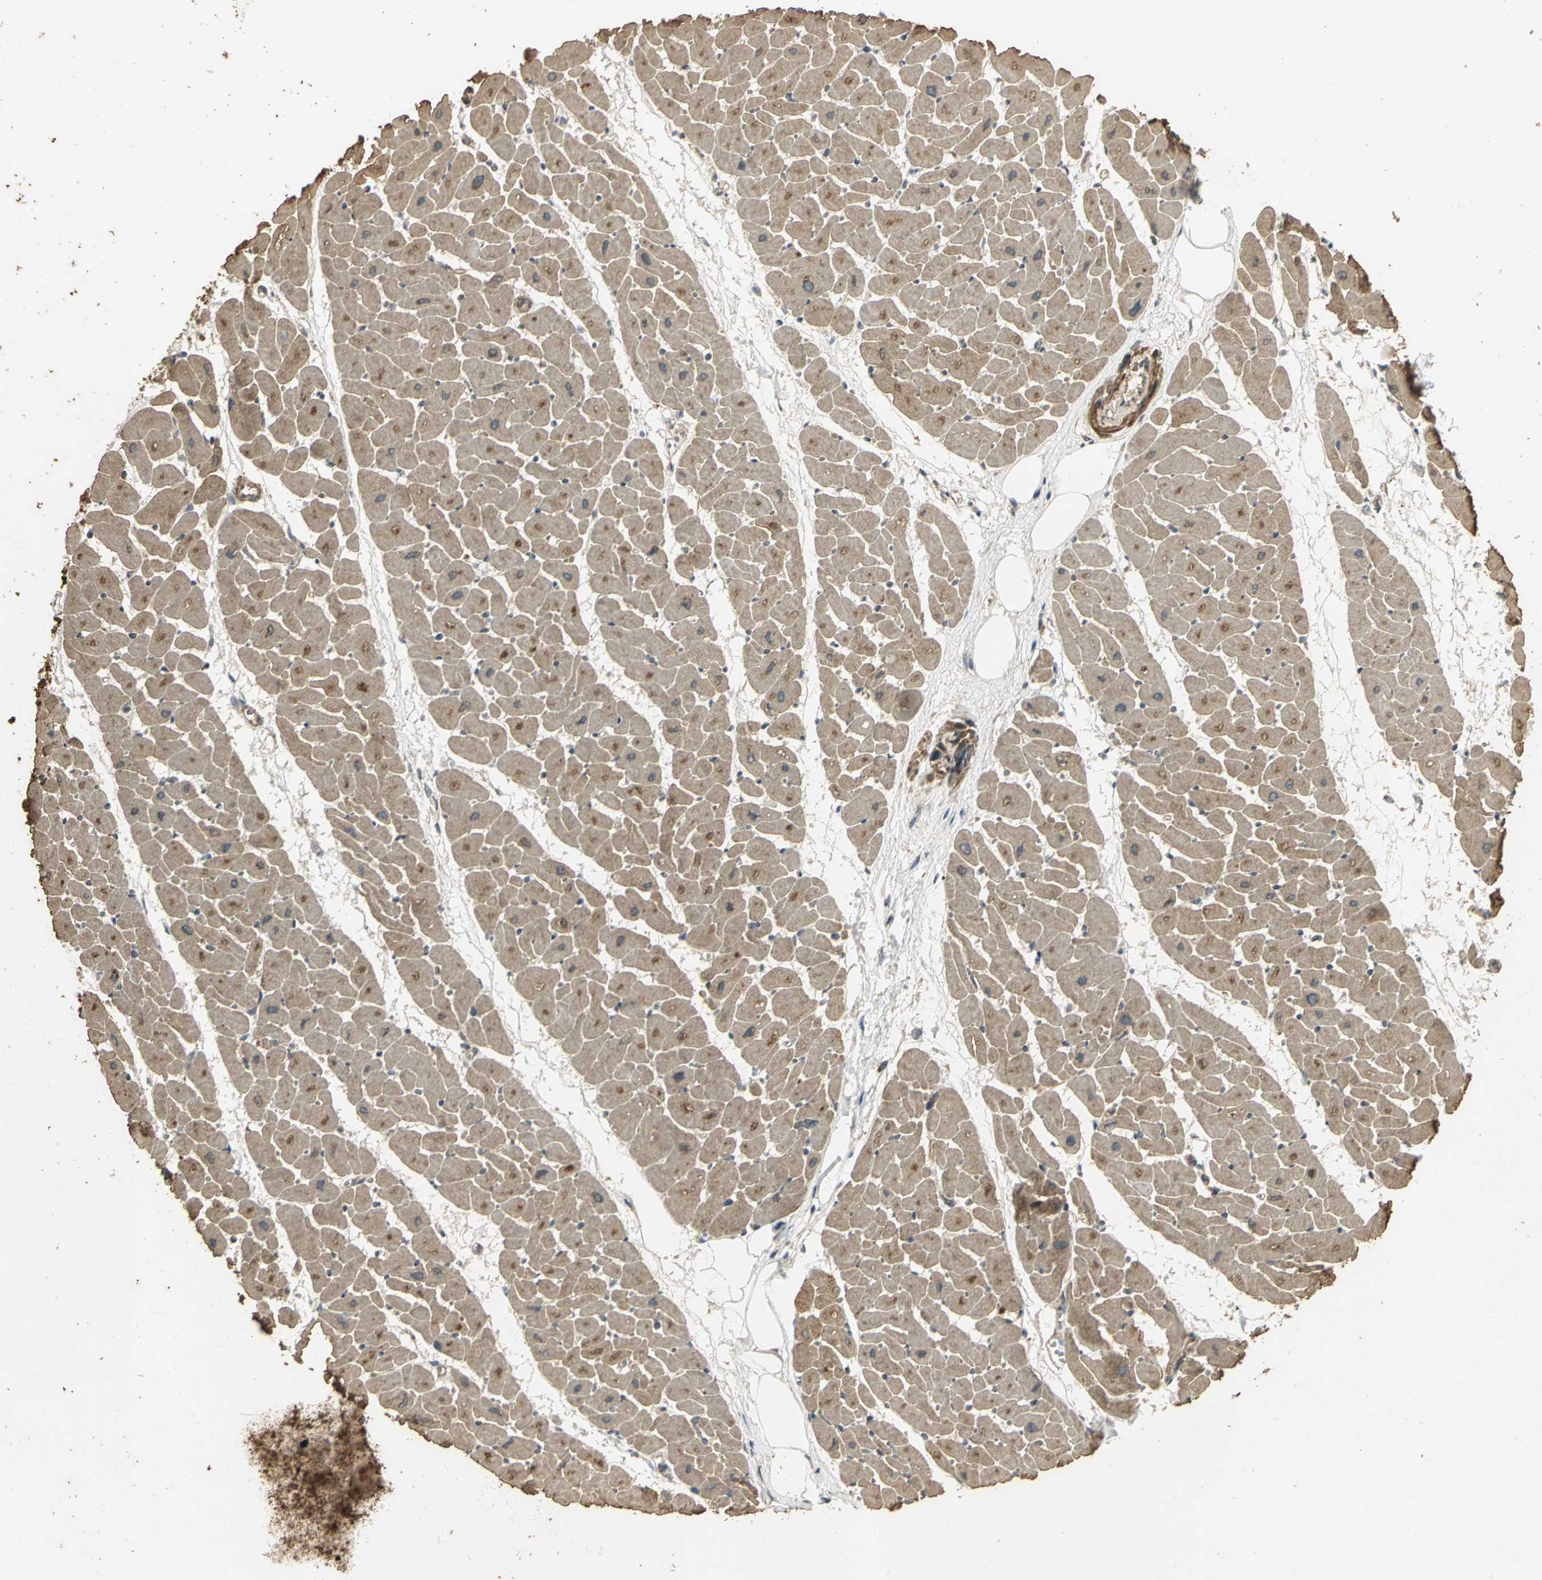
{"staining": {"intensity": "strong", "quantity": ">75%", "location": "cytoplasmic/membranous"}, "tissue": "heart muscle", "cell_type": "Cardiomyocytes", "image_type": "normal", "snomed": [{"axis": "morphology", "description": "Normal tissue, NOS"}, {"axis": "topography", "description": "Heart"}], "caption": "Heart muscle stained for a protein demonstrates strong cytoplasmic/membranous positivity in cardiomyocytes. The staining was performed using DAB to visualize the protein expression in brown, while the nuclei were stained in blue with hematoxylin (Magnification: 20x).", "gene": "KANK1", "patient": {"sex": "female", "age": 19}}